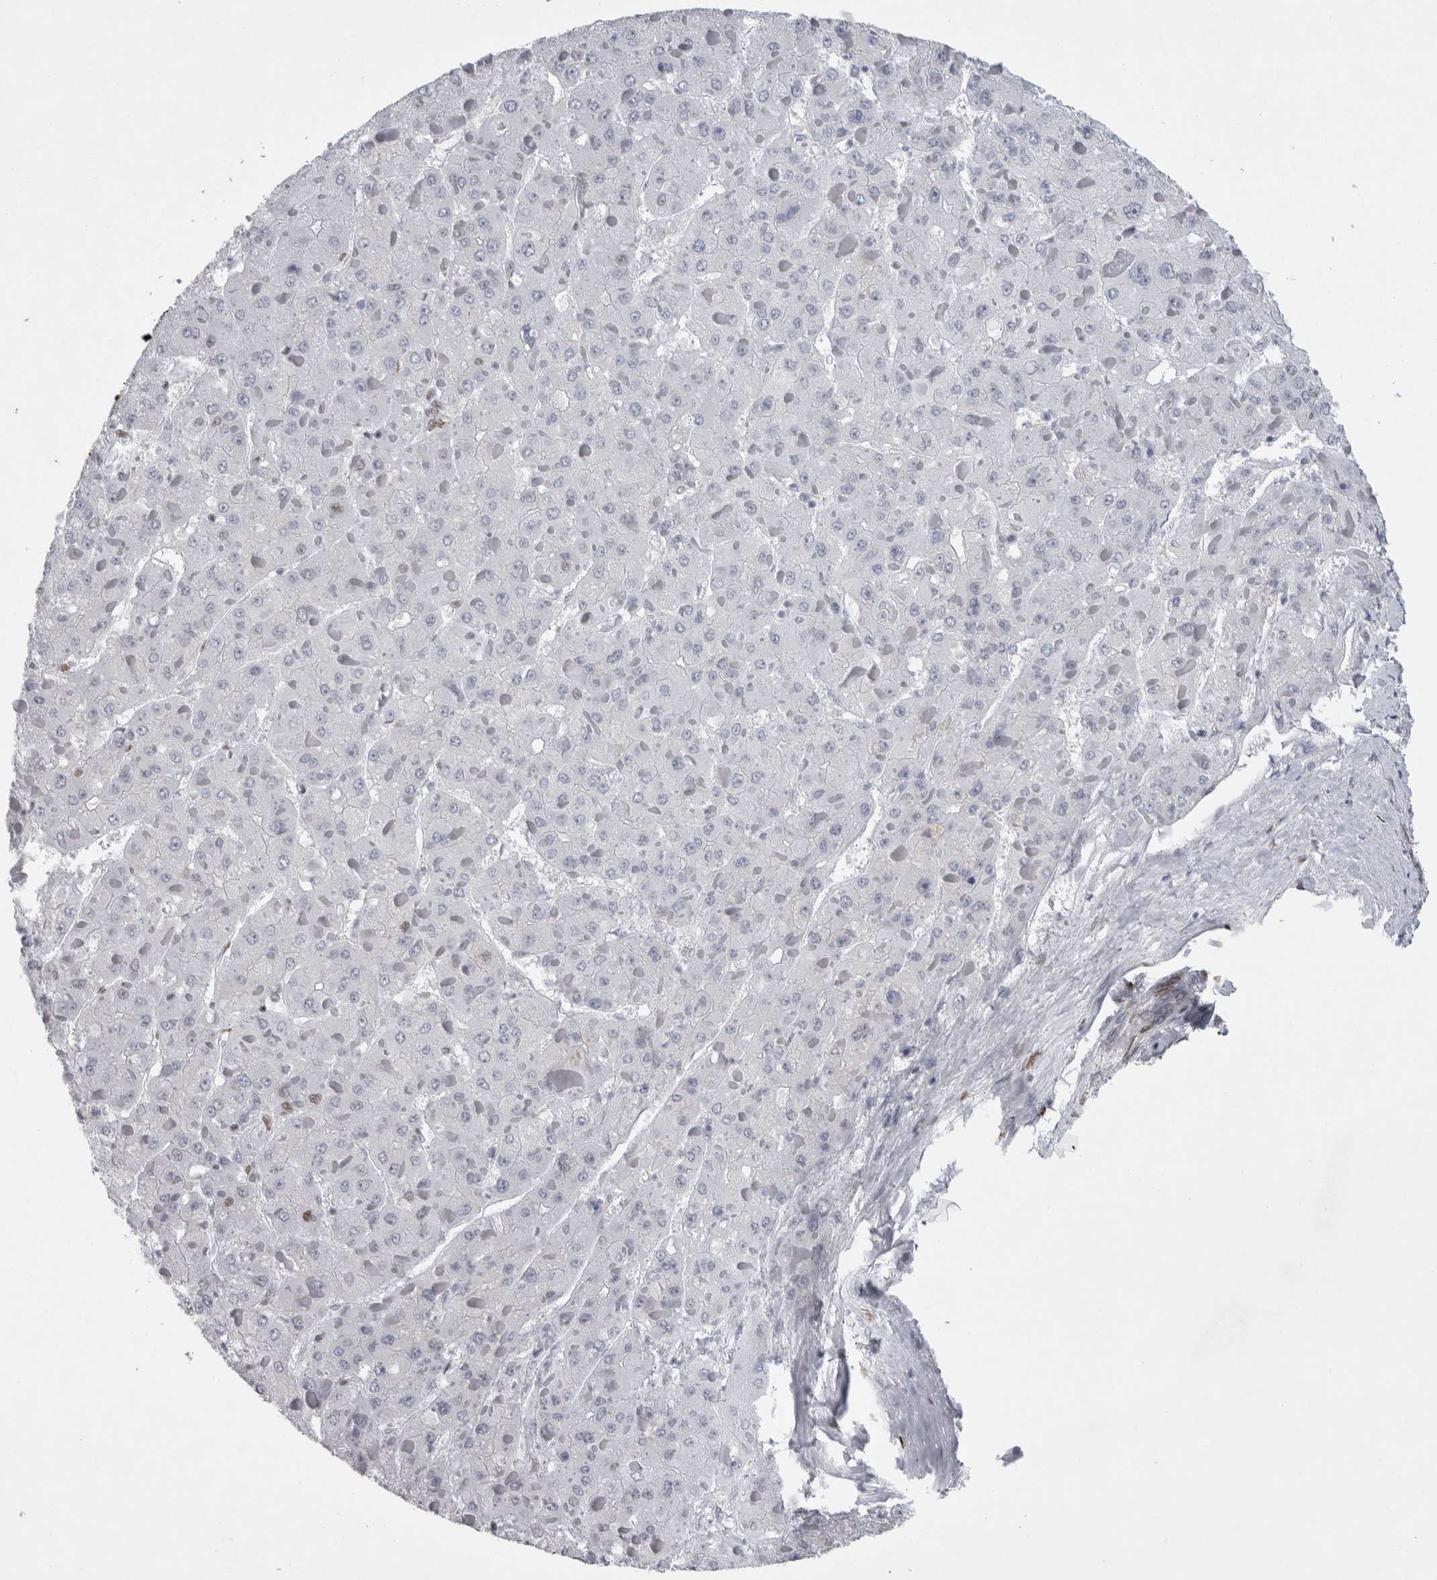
{"staining": {"intensity": "weak", "quantity": "<25%", "location": "nuclear"}, "tissue": "liver cancer", "cell_type": "Tumor cells", "image_type": "cancer", "snomed": [{"axis": "morphology", "description": "Carcinoma, Hepatocellular, NOS"}, {"axis": "topography", "description": "Liver"}], "caption": "Liver hepatocellular carcinoma was stained to show a protein in brown. There is no significant staining in tumor cells.", "gene": "ALPK3", "patient": {"sex": "female", "age": 73}}